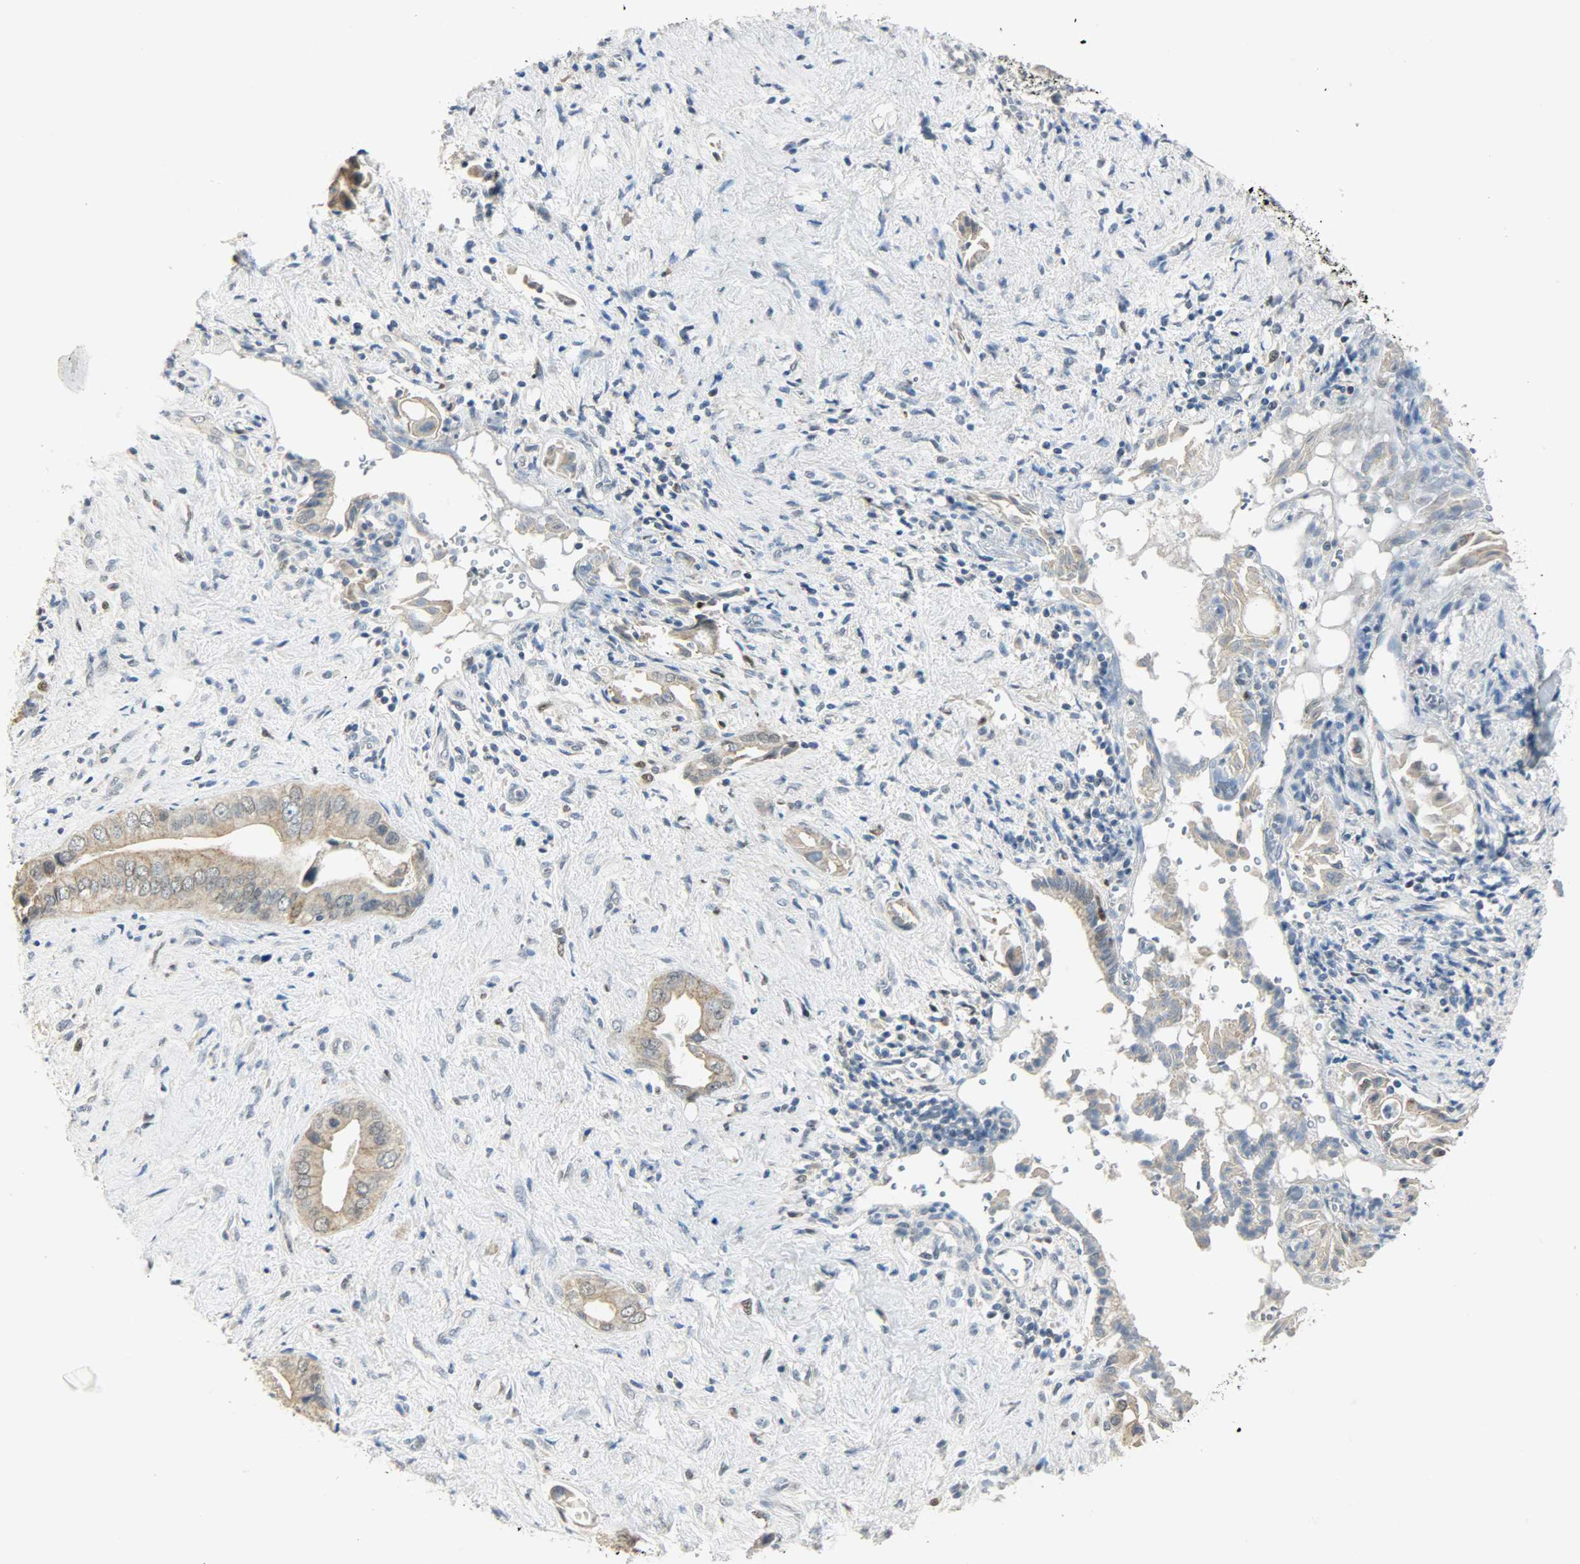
{"staining": {"intensity": "weak", "quantity": ">75%", "location": "cytoplasmic/membranous"}, "tissue": "liver cancer", "cell_type": "Tumor cells", "image_type": "cancer", "snomed": [{"axis": "morphology", "description": "Cholangiocarcinoma"}, {"axis": "topography", "description": "Liver"}], "caption": "Immunohistochemical staining of liver cancer reveals weak cytoplasmic/membranous protein expression in approximately >75% of tumor cells.", "gene": "PPARG", "patient": {"sex": "male", "age": 58}}